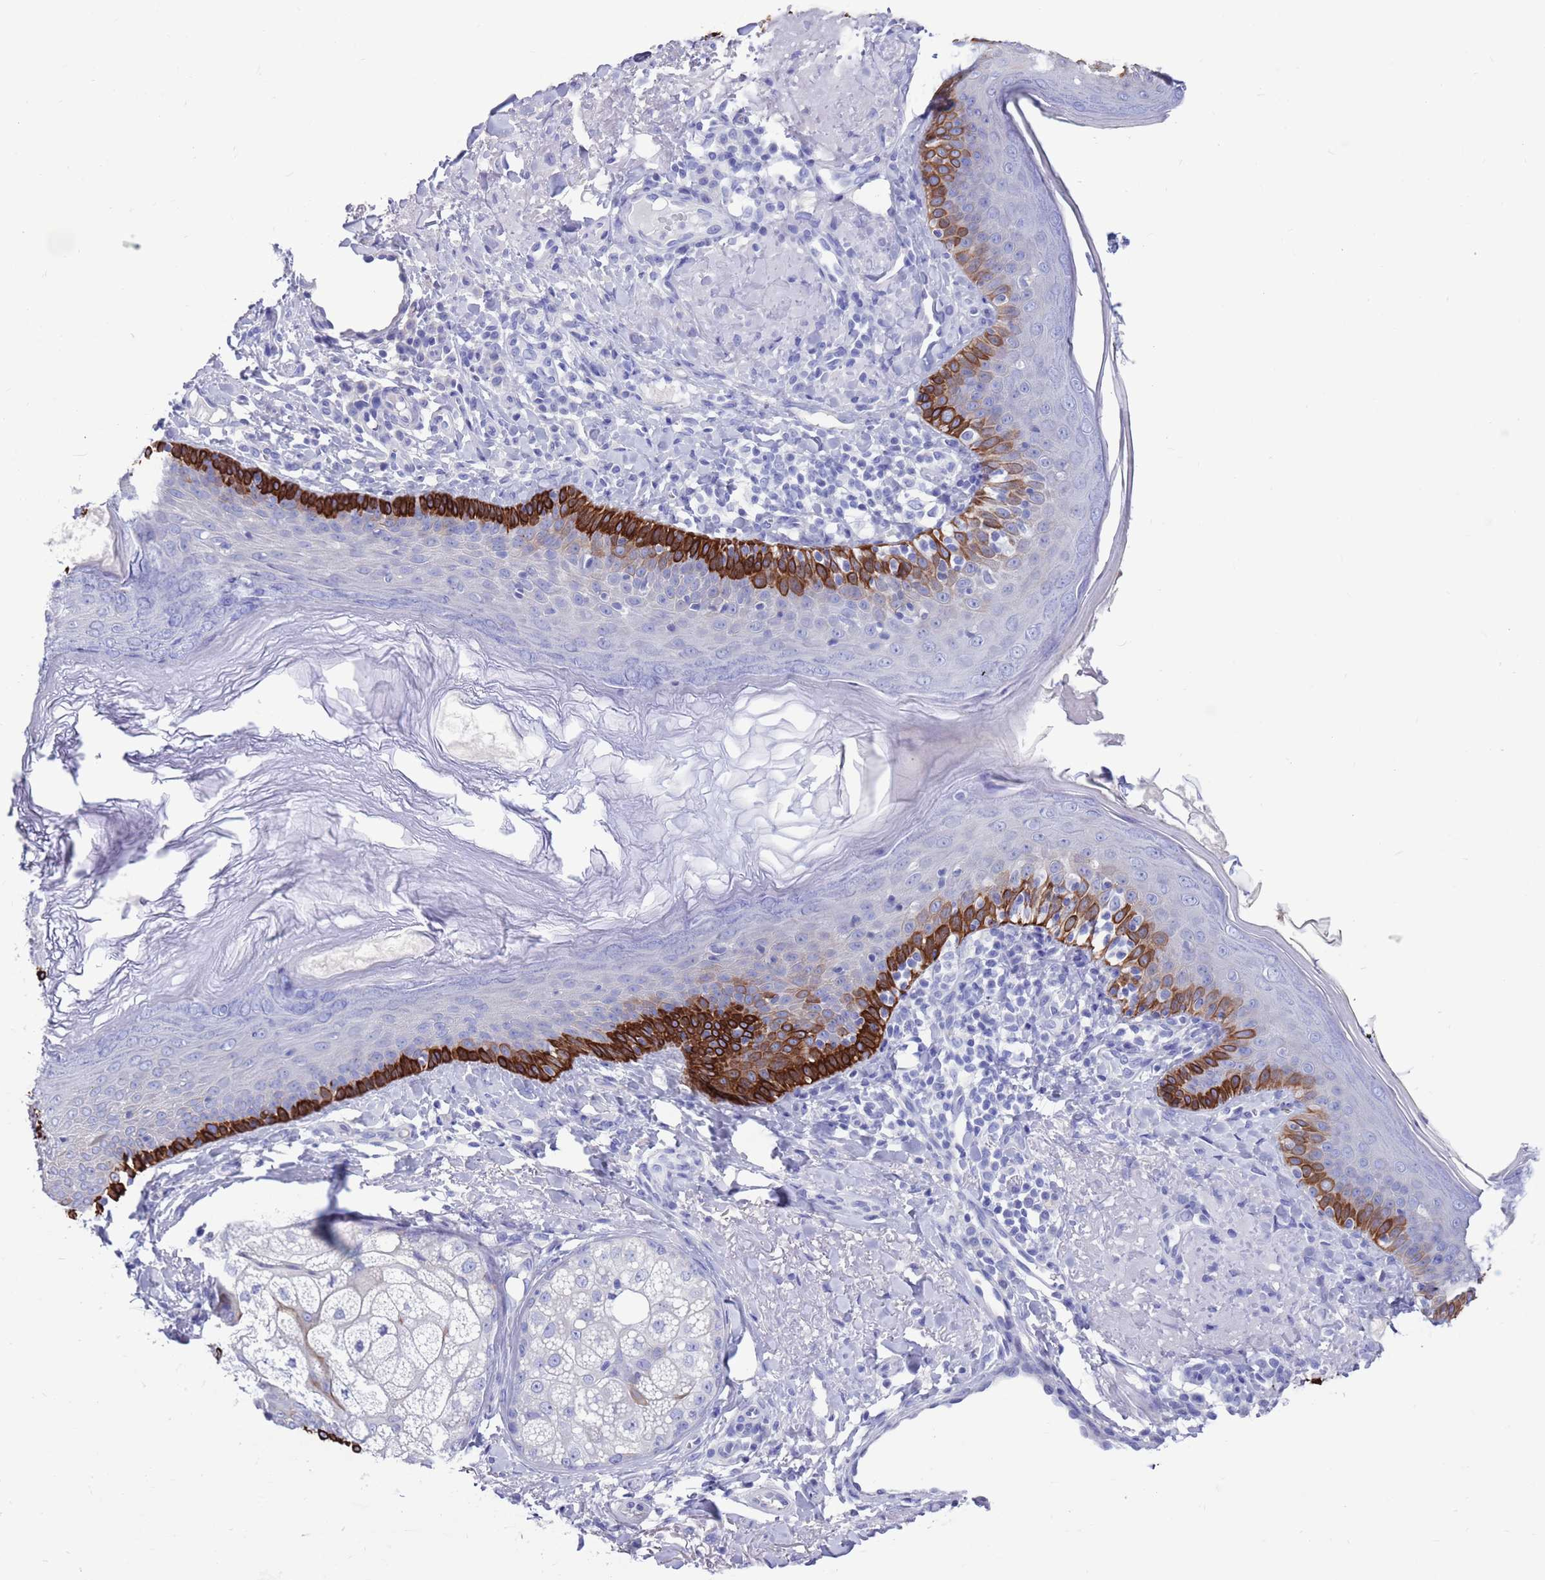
{"staining": {"intensity": "negative", "quantity": "none", "location": "none"}, "tissue": "skin", "cell_type": "Fibroblasts", "image_type": "normal", "snomed": [{"axis": "morphology", "description": "Normal tissue, NOS"}, {"axis": "topography", "description": "Skin"}], "caption": "This is an immunohistochemistry (IHC) micrograph of benign skin. There is no staining in fibroblasts.", "gene": "MTMR2", "patient": {"sex": "male", "age": 57}}